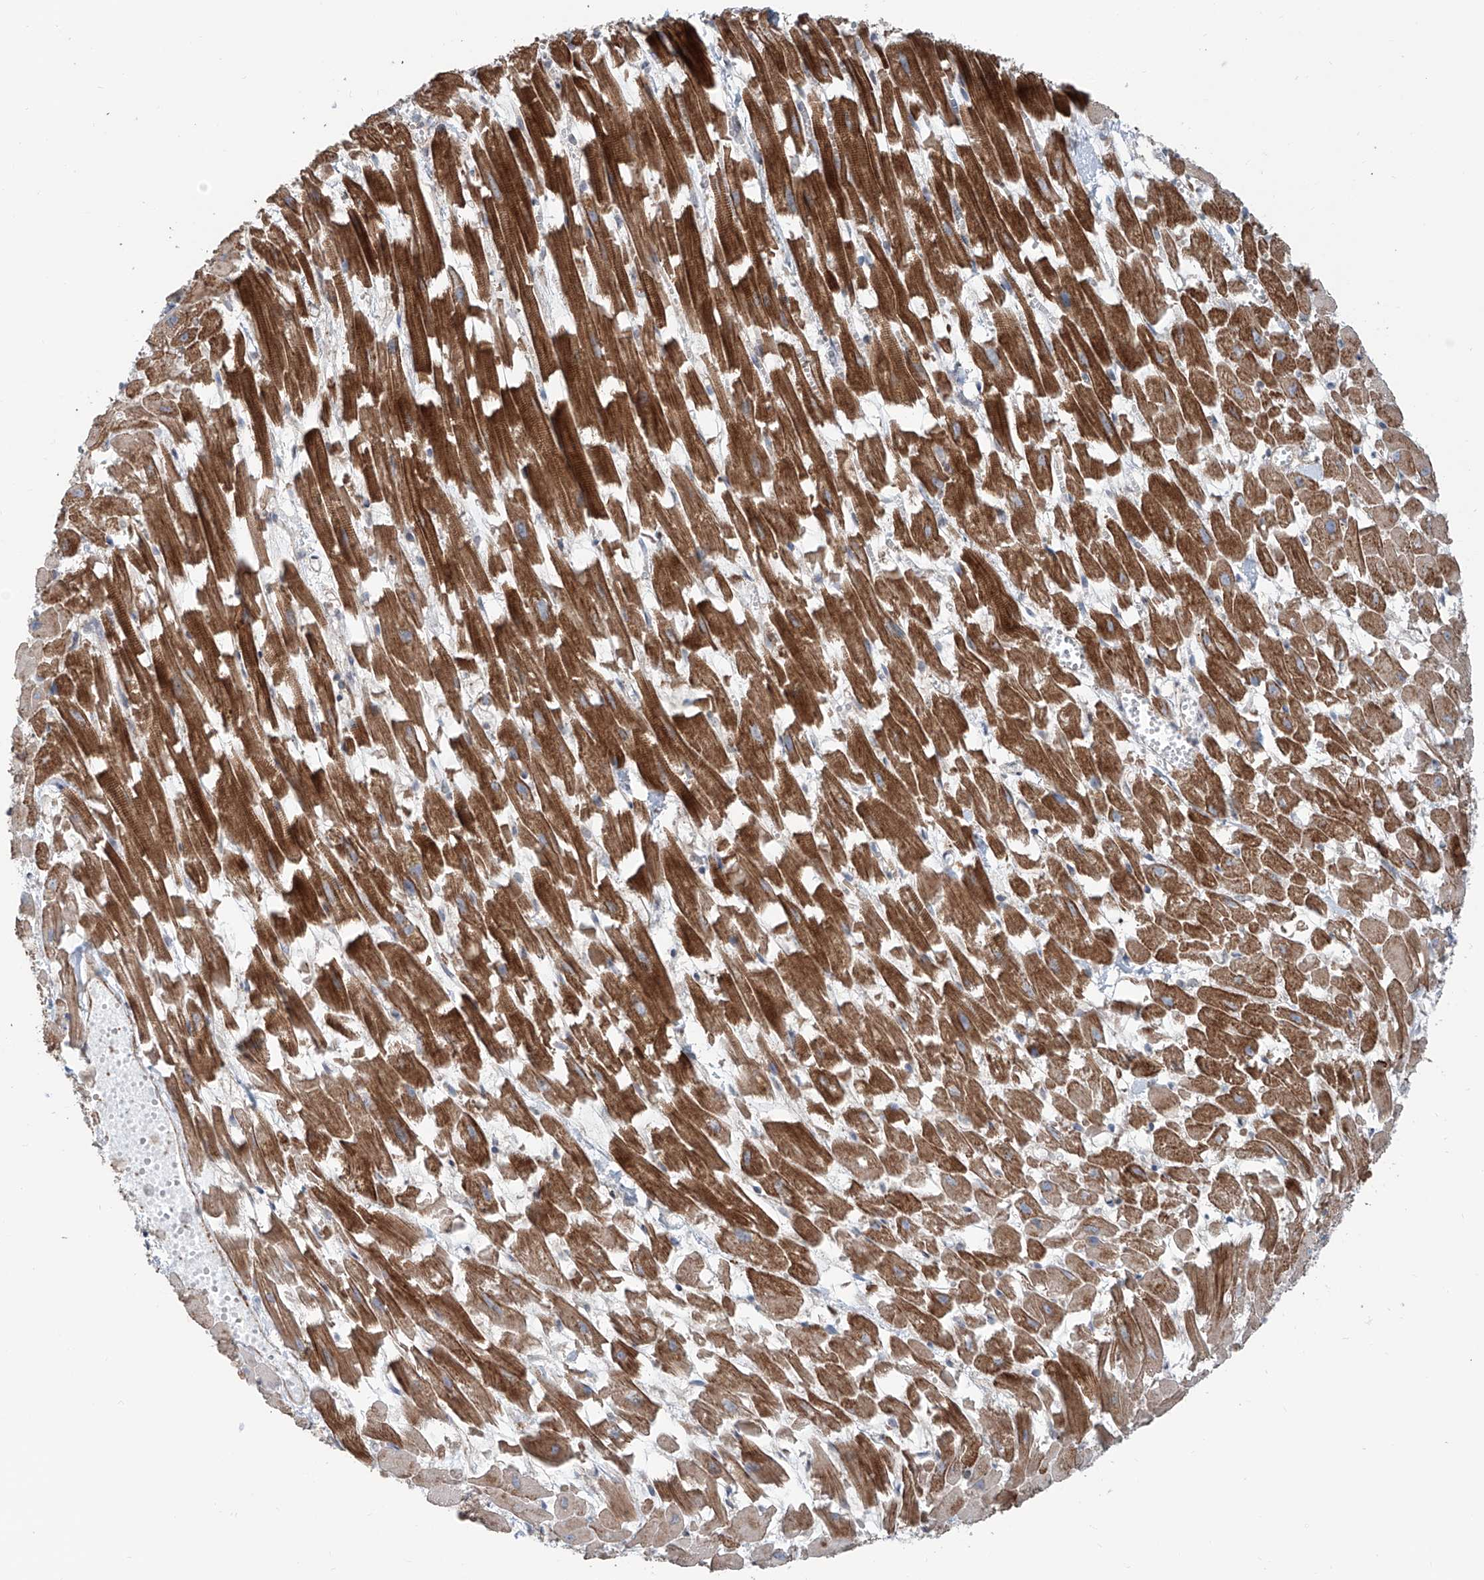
{"staining": {"intensity": "strong", "quantity": ">75%", "location": "cytoplasmic/membranous"}, "tissue": "heart muscle", "cell_type": "Cardiomyocytes", "image_type": "normal", "snomed": [{"axis": "morphology", "description": "Normal tissue, NOS"}, {"axis": "topography", "description": "Heart"}], "caption": "The micrograph reveals a brown stain indicating the presence of a protein in the cytoplasmic/membranous of cardiomyocytes in heart muscle. The staining was performed using DAB (3,3'-diaminobenzidine) to visualize the protein expression in brown, while the nuclei were stained in blue with hematoxylin (Magnification: 20x).", "gene": "SDE2", "patient": {"sex": "female", "age": 64}}